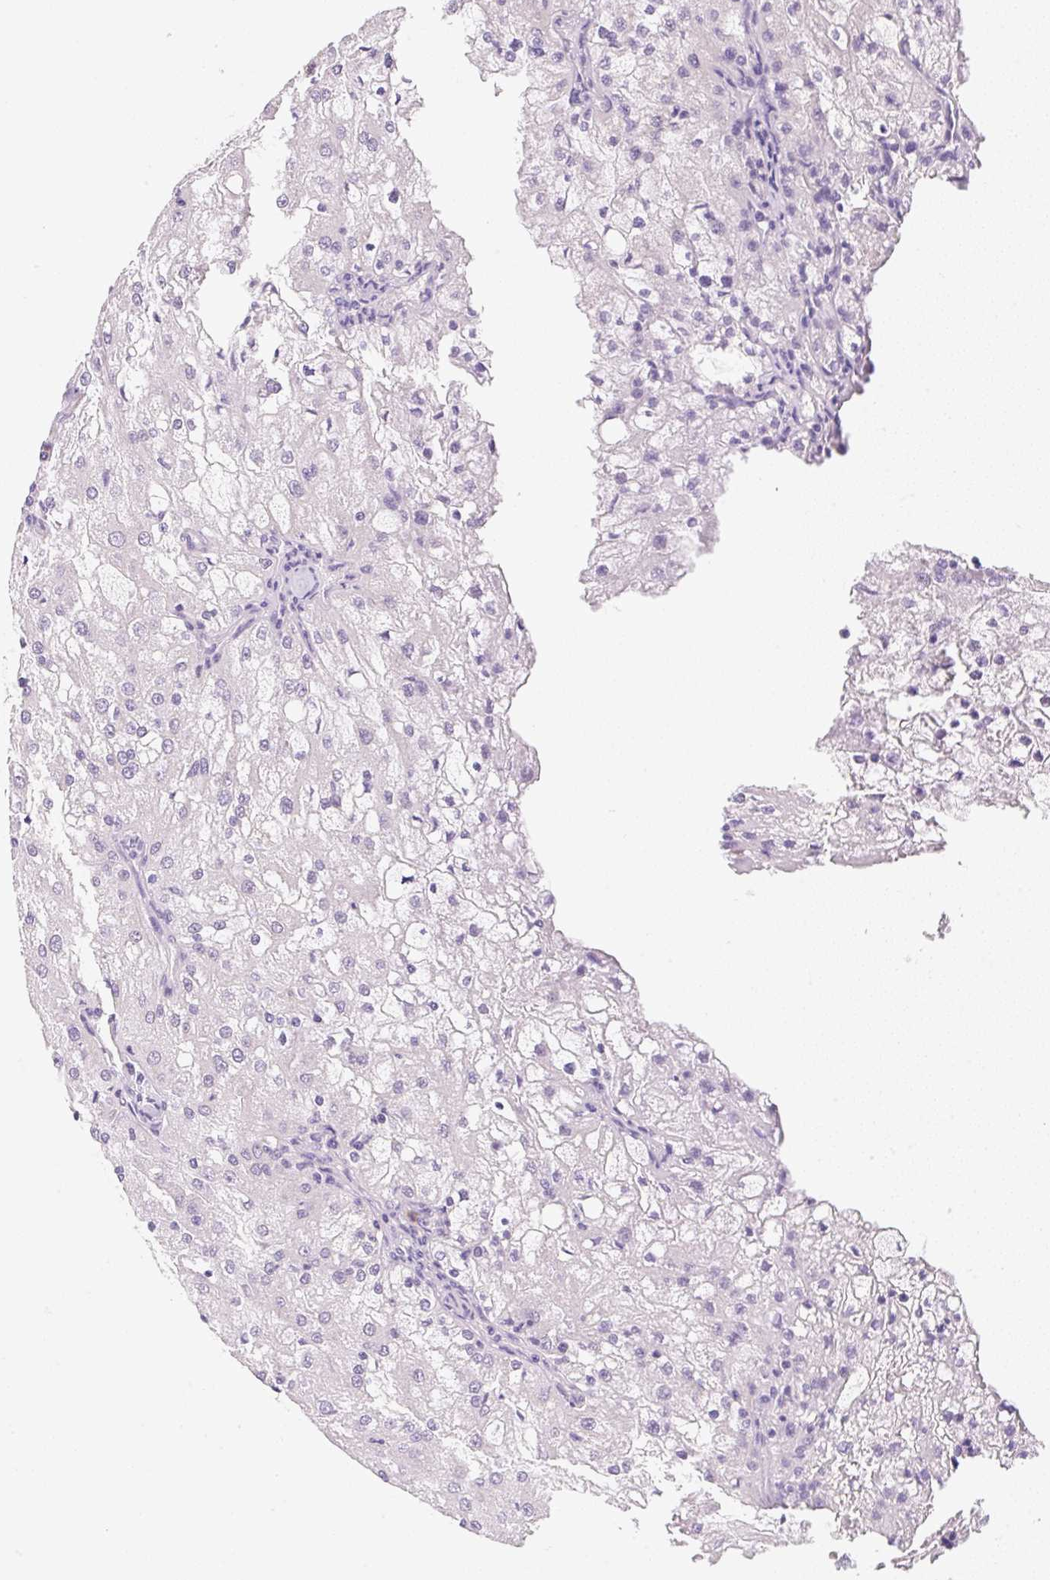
{"staining": {"intensity": "negative", "quantity": "none", "location": "none"}, "tissue": "renal cancer", "cell_type": "Tumor cells", "image_type": "cancer", "snomed": [{"axis": "morphology", "description": "Adenocarcinoma, NOS"}, {"axis": "topography", "description": "Kidney"}], "caption": "Immunohistochemical staining of renal cancer shows no significant expression in tumor cells.", "gene": "OMA1", "patient": {"sex": "female", "age": 74}}